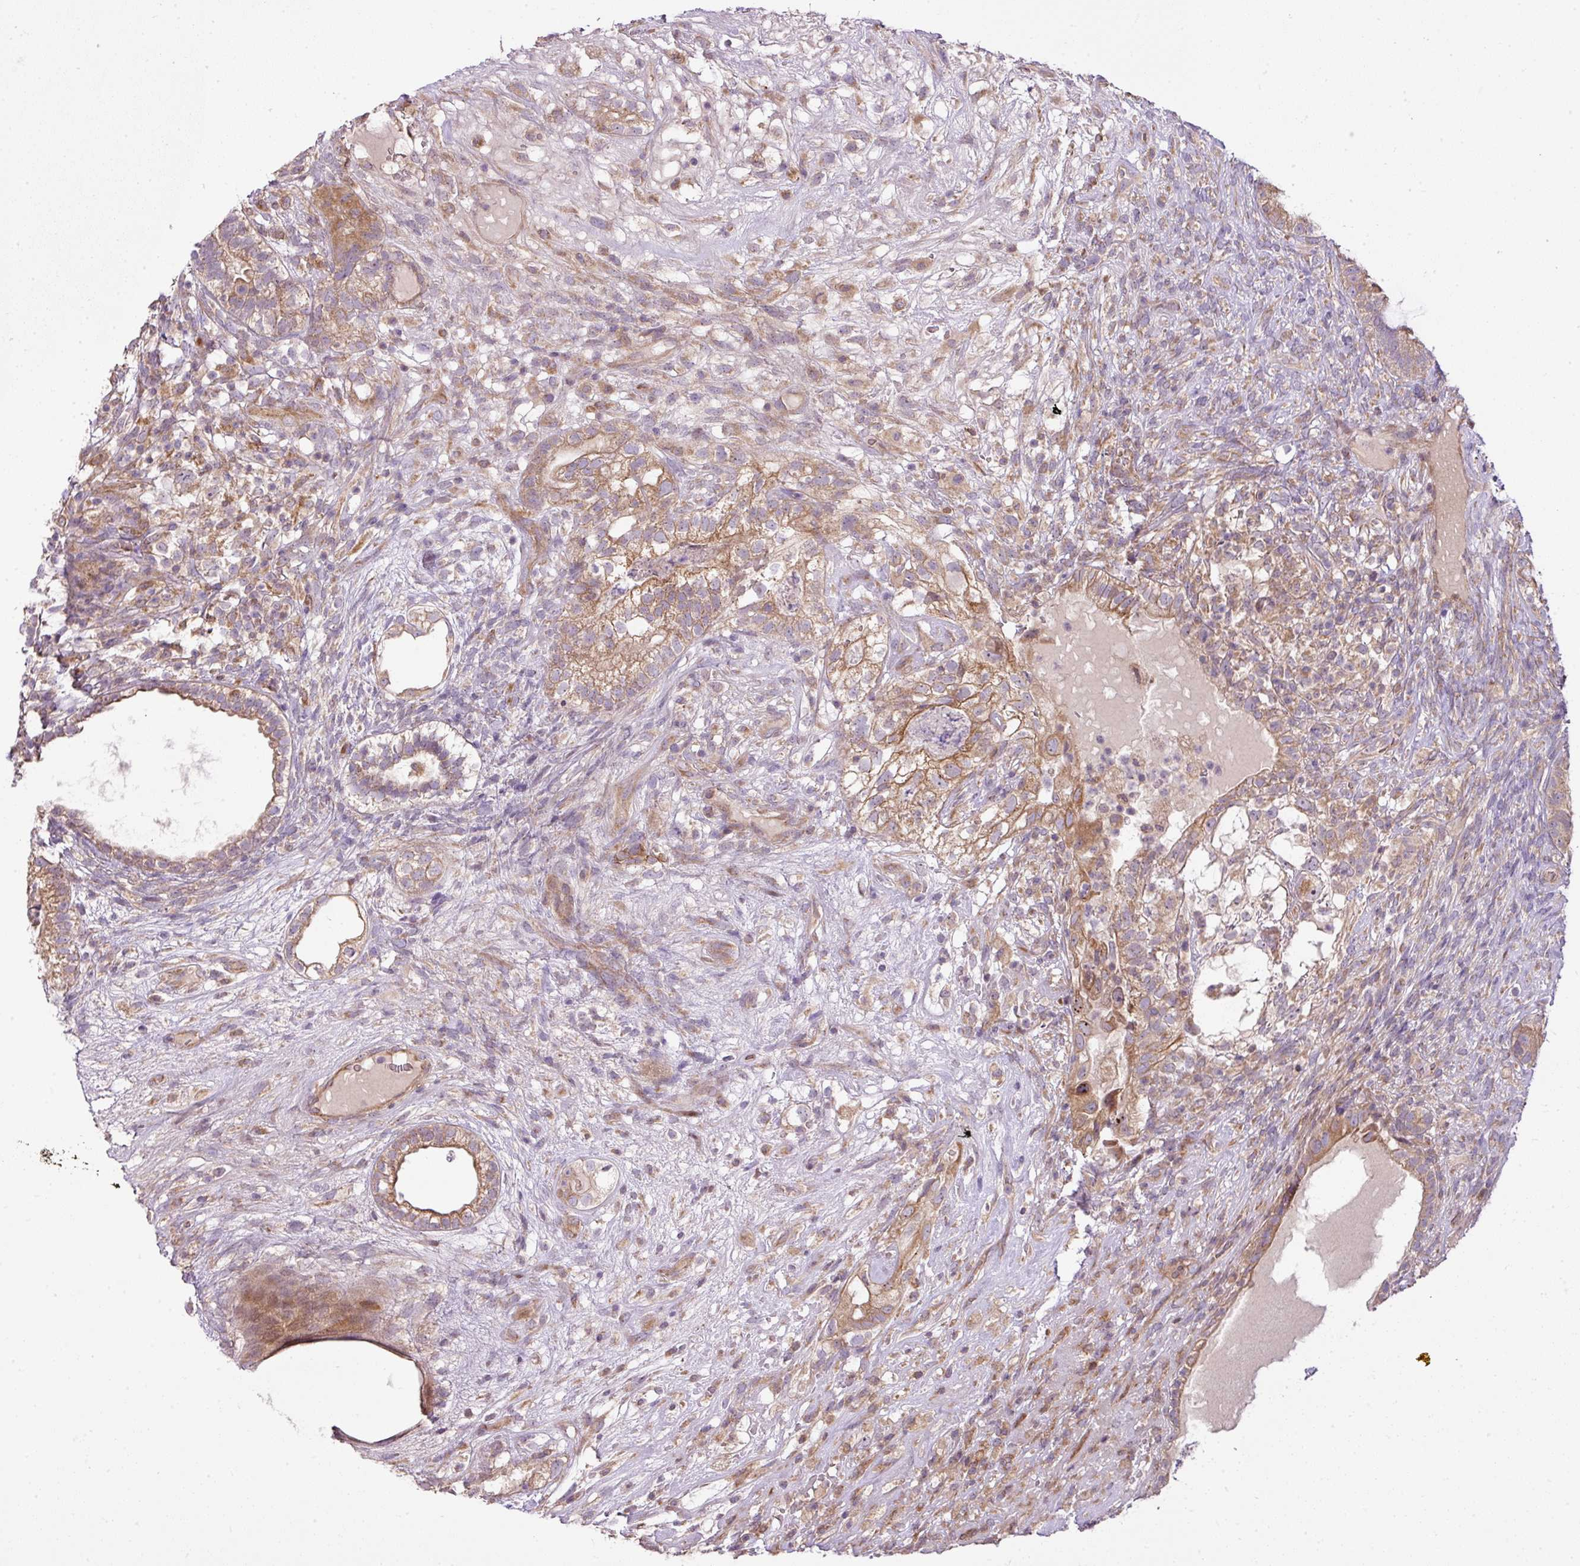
{"staining": {"intensity": "moderate", "quantity": ">75%", "location": "cytoplasmic/membranous"}, "tissue": "testis cancer", "cell_type": "Tumor cells", "image_type": "cancer", "snomed": [{"axis": "morphology", "description": "Seminoma, NOS"}, {"axis": "morphology", "description": "Carcinoma, Embryonal, NOS"}, {"axis": "topography", "description": "Testis"}], "caption": "Protein expression analysis of testis embryonal carcinoma shows moderate cytoplasmic/membranous staining in approximately >75% of tumor cells. Nuclei are stained in blue.", "gene": "COX18", "patient": {"sex": "male", "age": 41}}